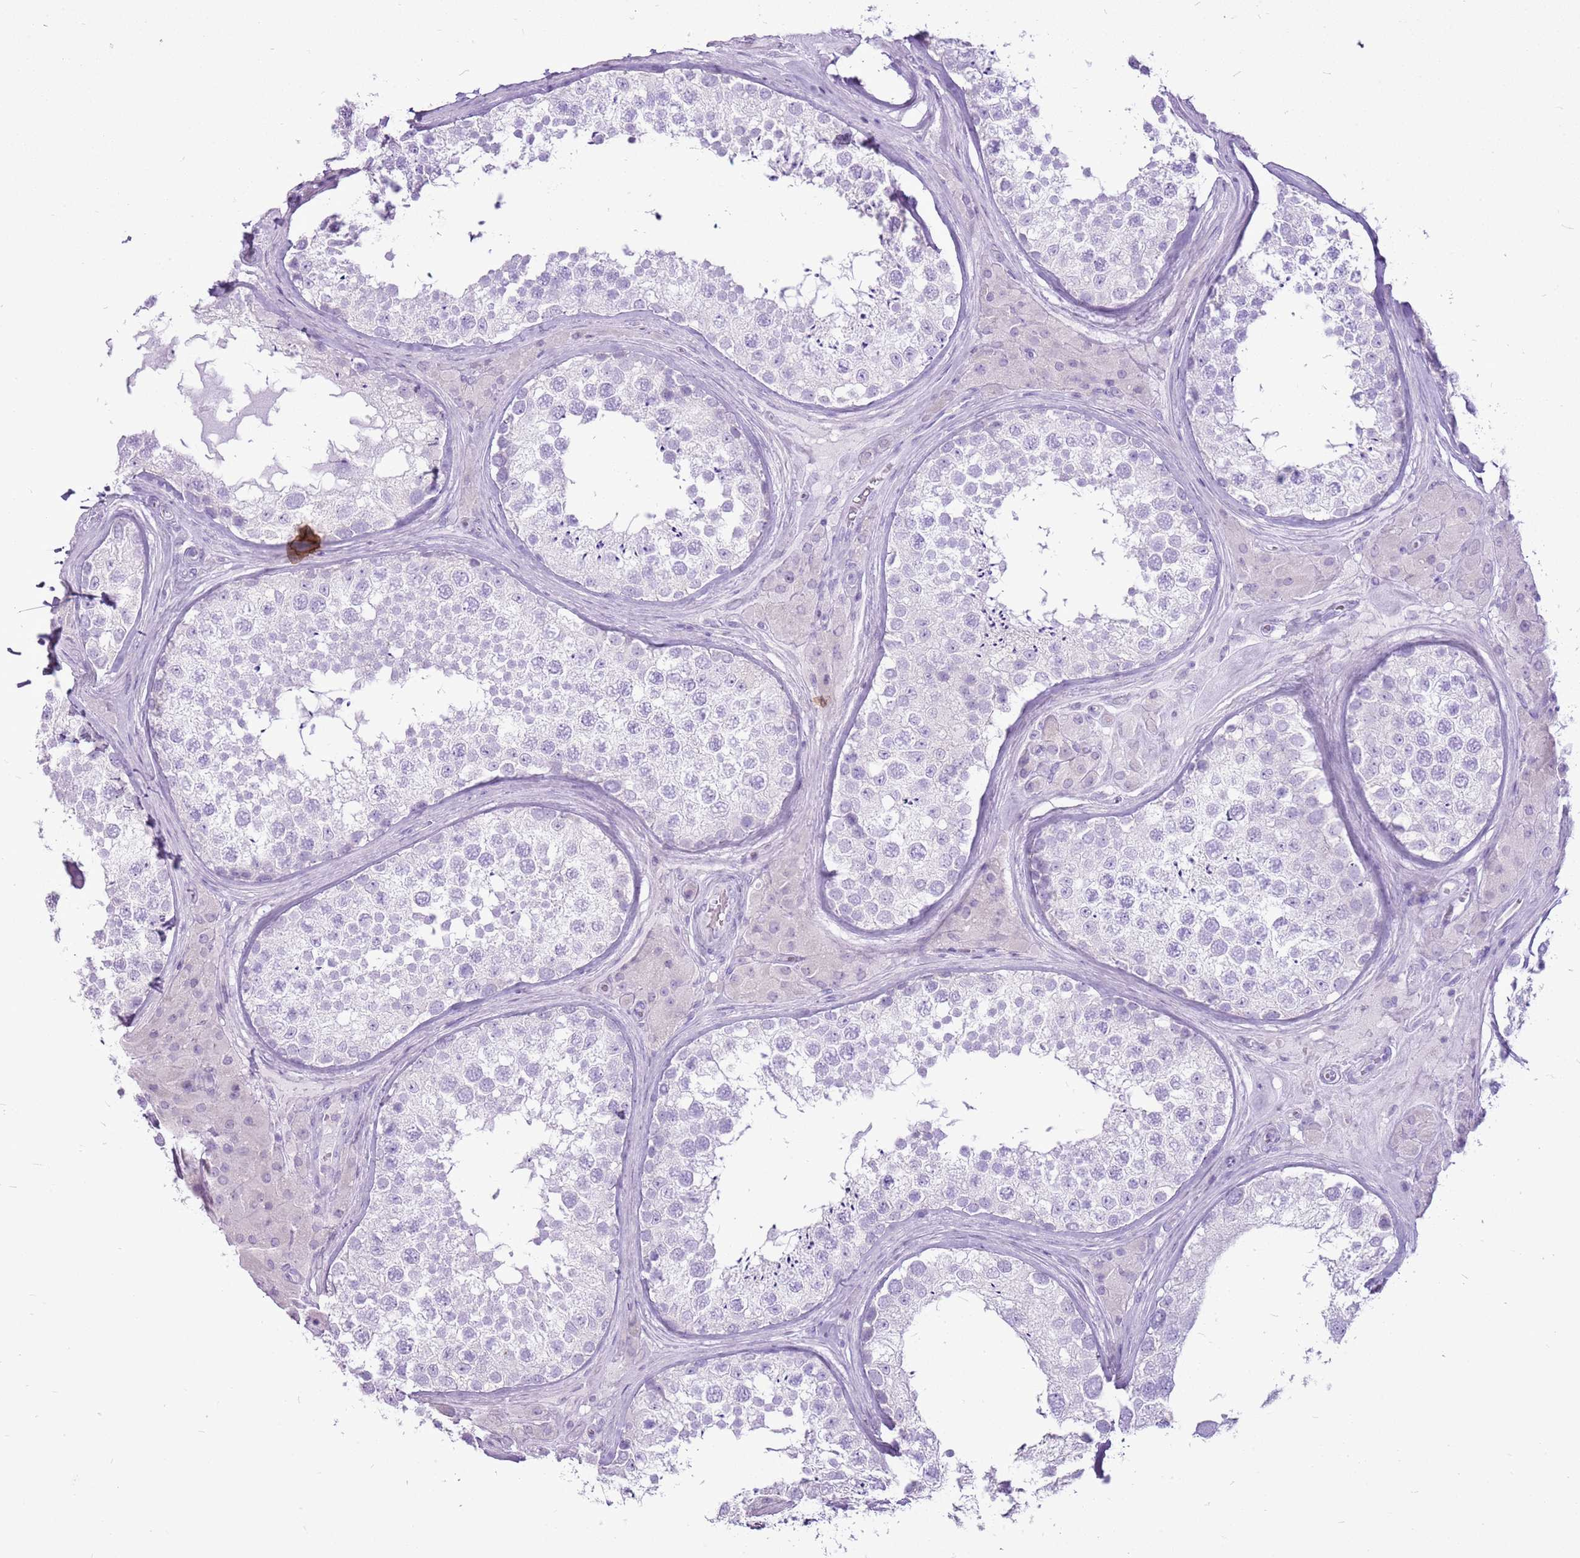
{"staining": {"intensity": "negative", "quantity": "none", "location": "none"}, "tissue": "testis", "cell_type": "Cells in seminiferous ducts", "image_type": "normal", "snomed": [{"axis": "morphology", "description": "Normal tissue, NOS"}, {"axis": "topography", "description": "Testis"}], "caption": "Cells in seminiferous ducts show no significant expression in normal testis.", "gene": "CNFN", "patient": {"sex": "male", "age": 46}}